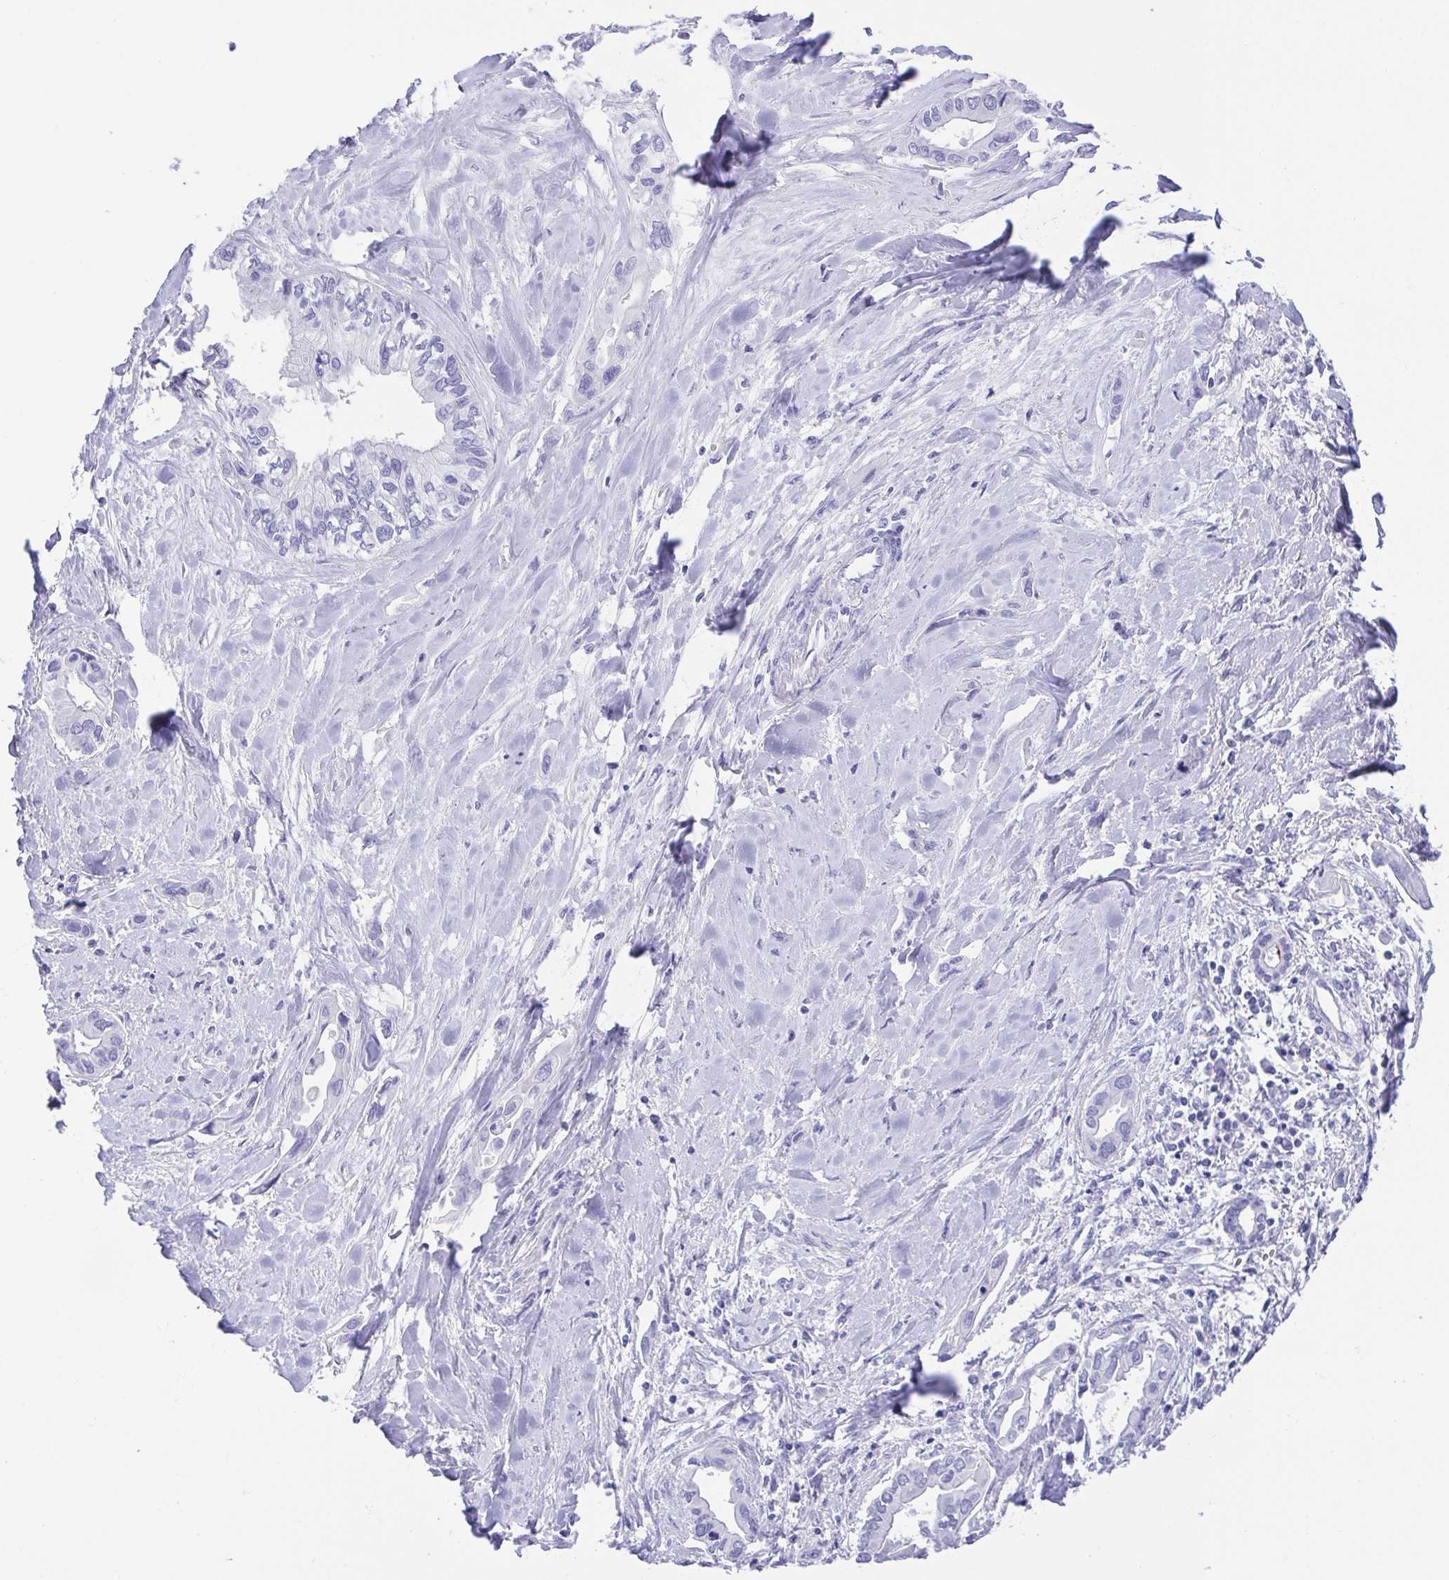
{"staining": {"intensity": "negative", "quantity": "none", "location": "none"}, "tissue": "liver cancer", "cell_type": "Tumor cells", "image_type": "cancer", "snomed": [{"axis": "morphology", "description": "Cholangiocarcinoma"}, {"axis": "topography", "description": "Liver"}], "caption": "Immunohistochemistry (IHC) photomicrograph of neoplastic tissue: liver cancer (cholangiocarcinoma) stained with DAB (3,3'-diaminobenzidine) demonstrates no significant protein positivity in tumor cells. (Brightfield microscopy of DAB immunohistochemistry at high magnification).", "gene": "LUZP4", "patient": {"sex": "female", "age": 64}}